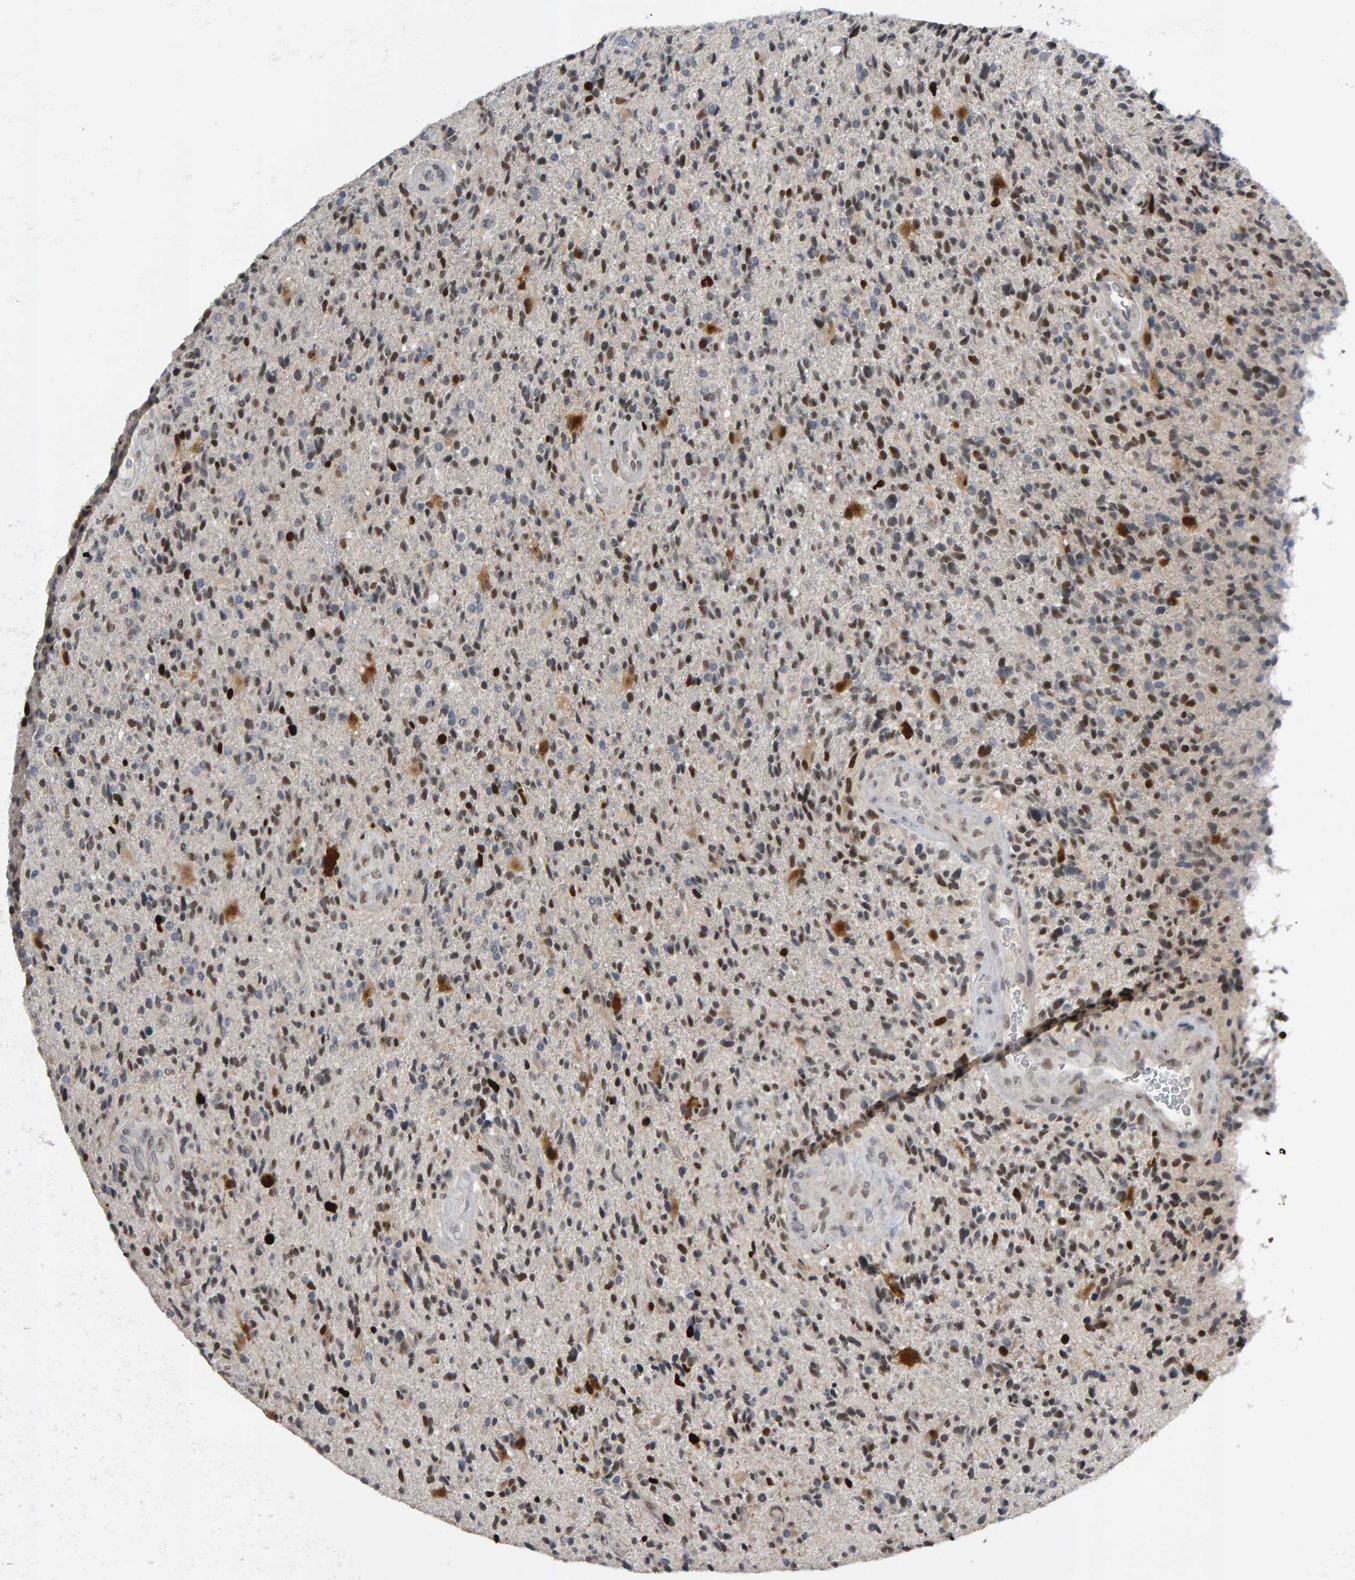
{"staining": {"intensity": "moderate", "quantity": "25%-75%", "location": "nuclear"}, "tissue": "glioma", "cell_type": "Tumor cells", "image_type": "cancer", "snomed": [{"axis": "morphology", "description": "Glioma, malignant, High grade"}, {"axis": "topography", "description": "Brain"}], "caption": "A high-resolution photomicrograph shows IHC staining of malignant high-grade glioma, which reveals moderate nuclear positivity in about 25%-75% of tumor cells. (Brightfield microscopy of DAB IHC at high magnification).", "gene": "IPO8", "patient": {"sex": "male", "age": 72}}